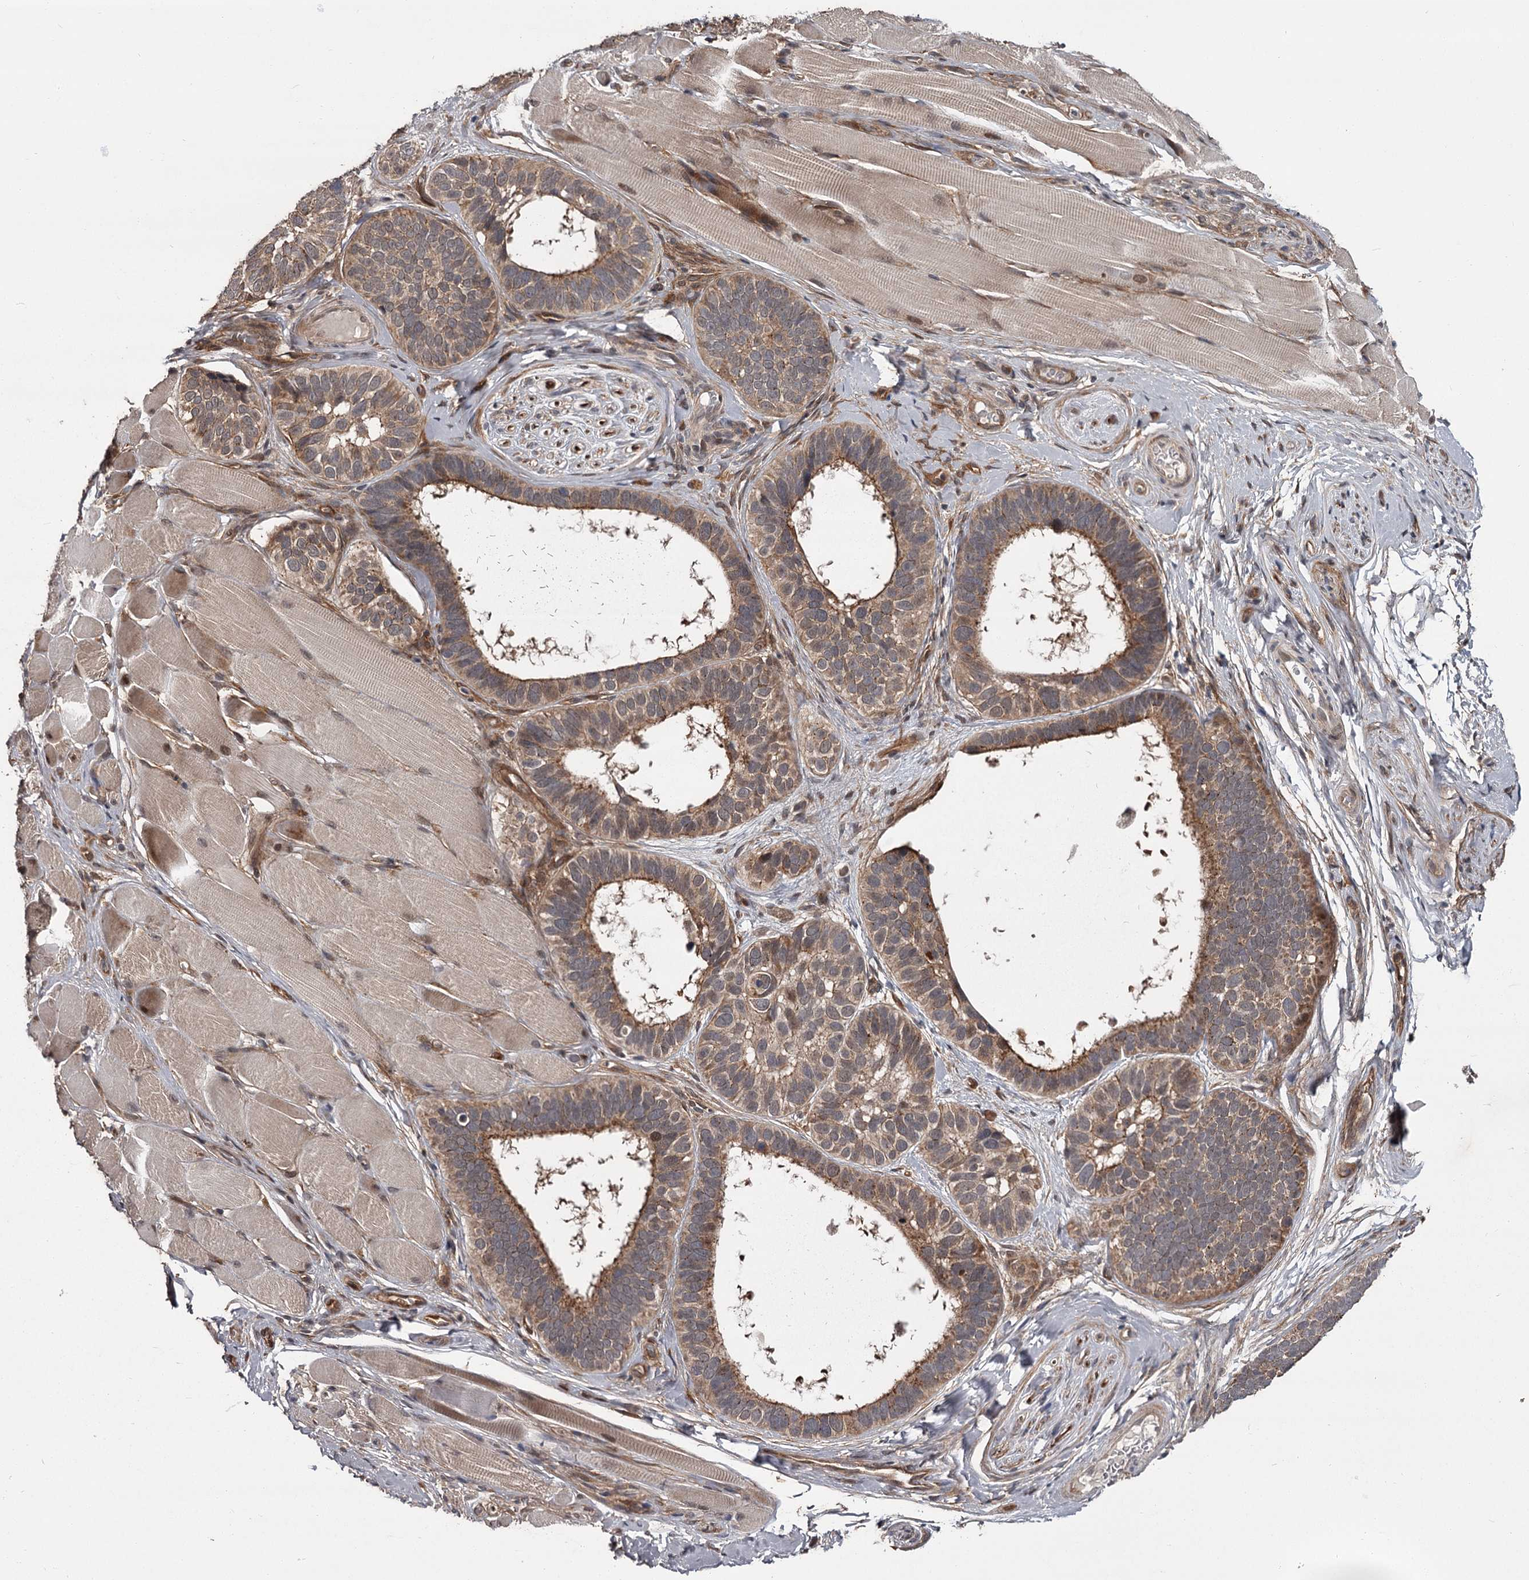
{"staining": {"intensity": "weak", "quantity": ">75%", "location": "cytoplasmic/membranous"}, "tissue": "skin cancer", "cell_type": "Tumor cells", "image_type": "cancer", "snomed": [{"axis": "morphology", "description": "Basal cell carcinoma"}, {"axis": "topography", "description": "Skin"}], "caption": "Skin cancer tissue reveals weak cytoplasmic/membranous expression in about >75% of tumor cells, visualized by immunohistochemistry. Immunohistochemistry (ihc) stains the protein of interest in brown and the nuclei are stained blue.", "gene": "CDC42EP2", "patient": {"sex": "male", "age": 62}}